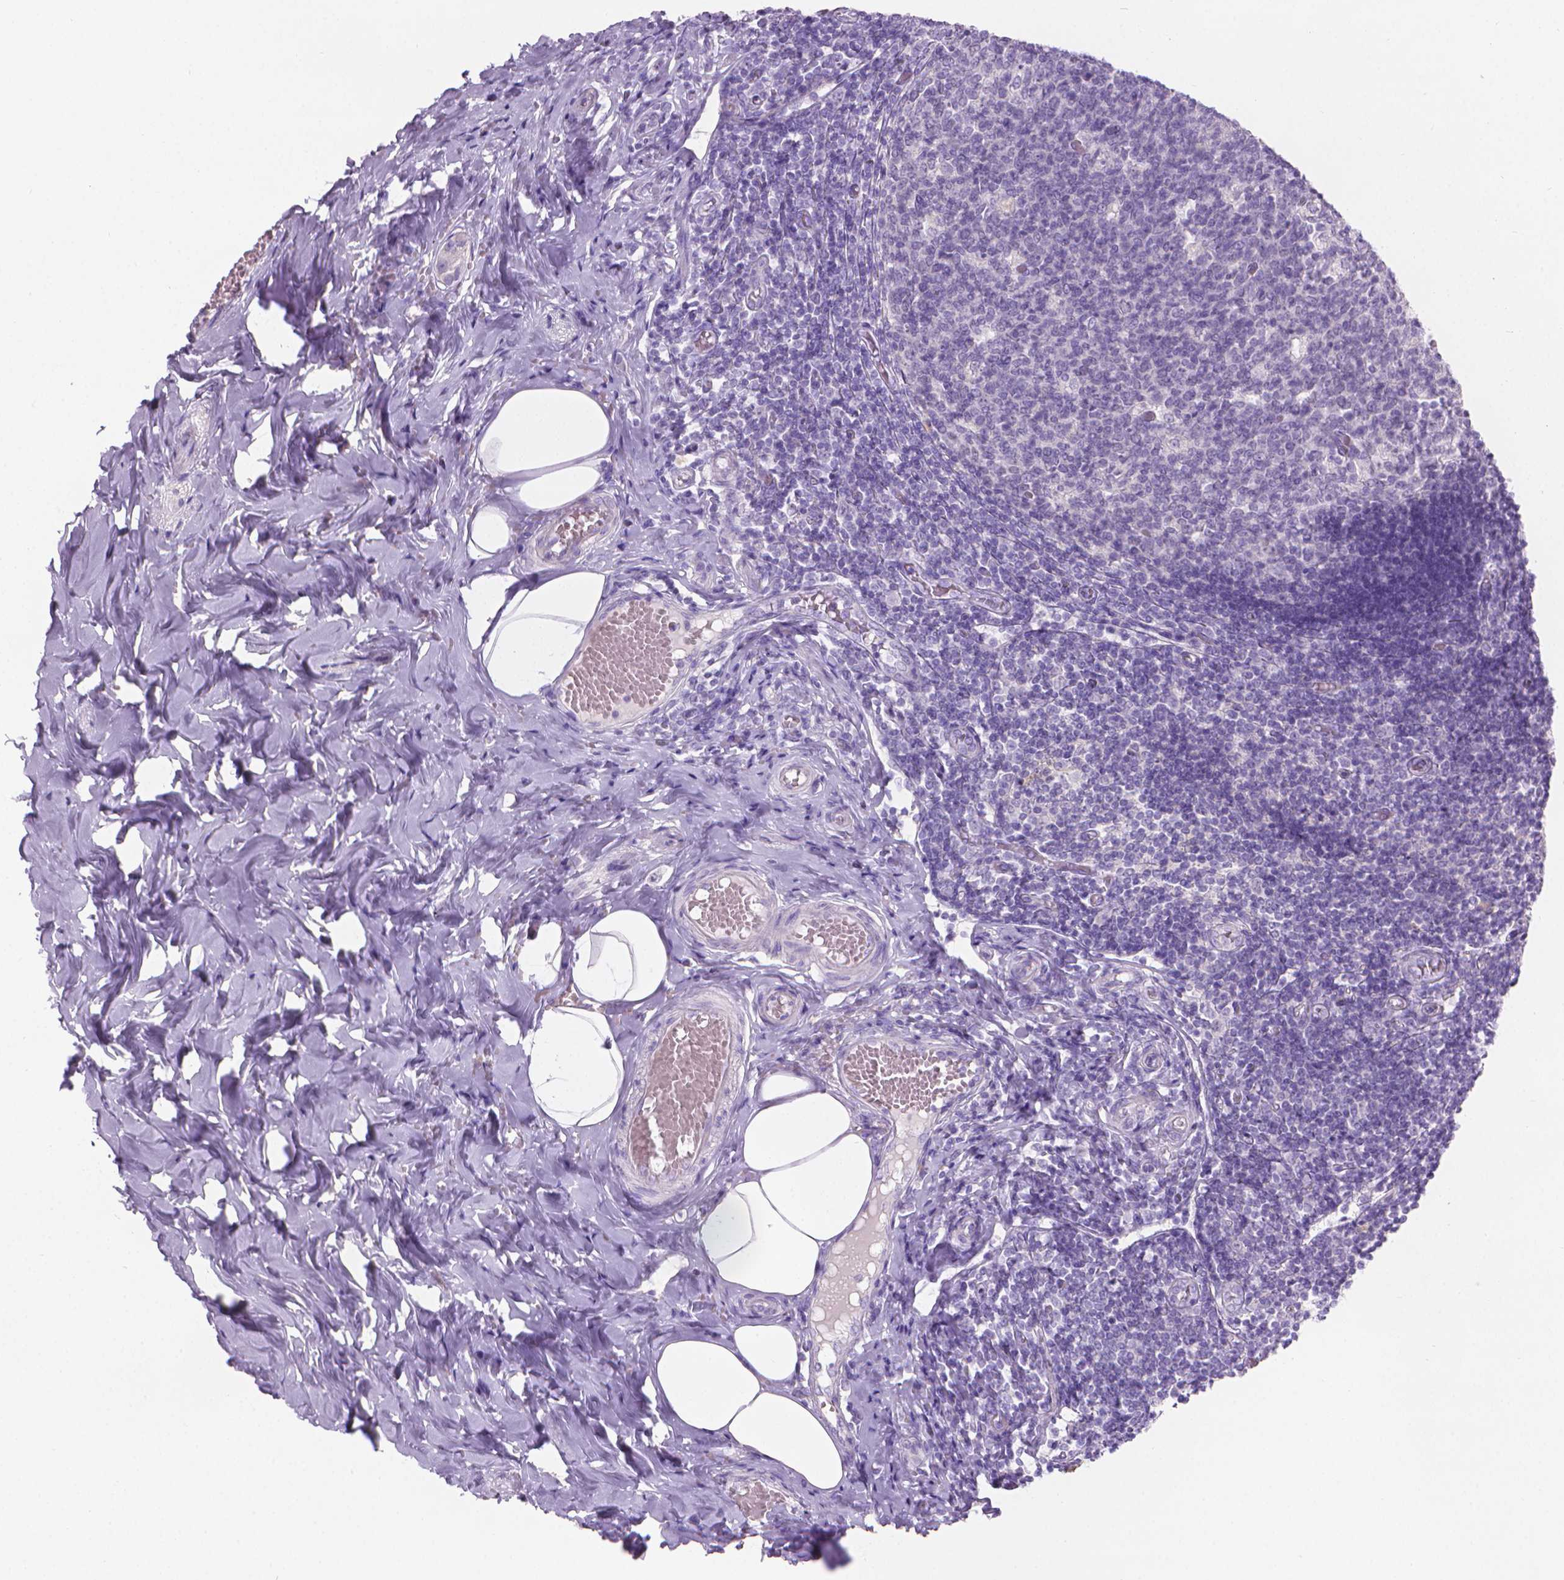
{"staining": {"intensity": "negative", "quantity": "none", "location": "none"}, "tissue": "appendix", "cell_type": "Glandular cells", "image_type": "normal", "snomed": [{"axis": "morphology", "description": "Normal tissue, NOS"}, {"axis": "topography", "description": "Appendix"}], "caption": "DAB immunohistochemical staining of normal human appendix reveals no significant staining in glandular cells.", "gene": "SPAG6", "patient": {"sex": "female", "age": 32}}